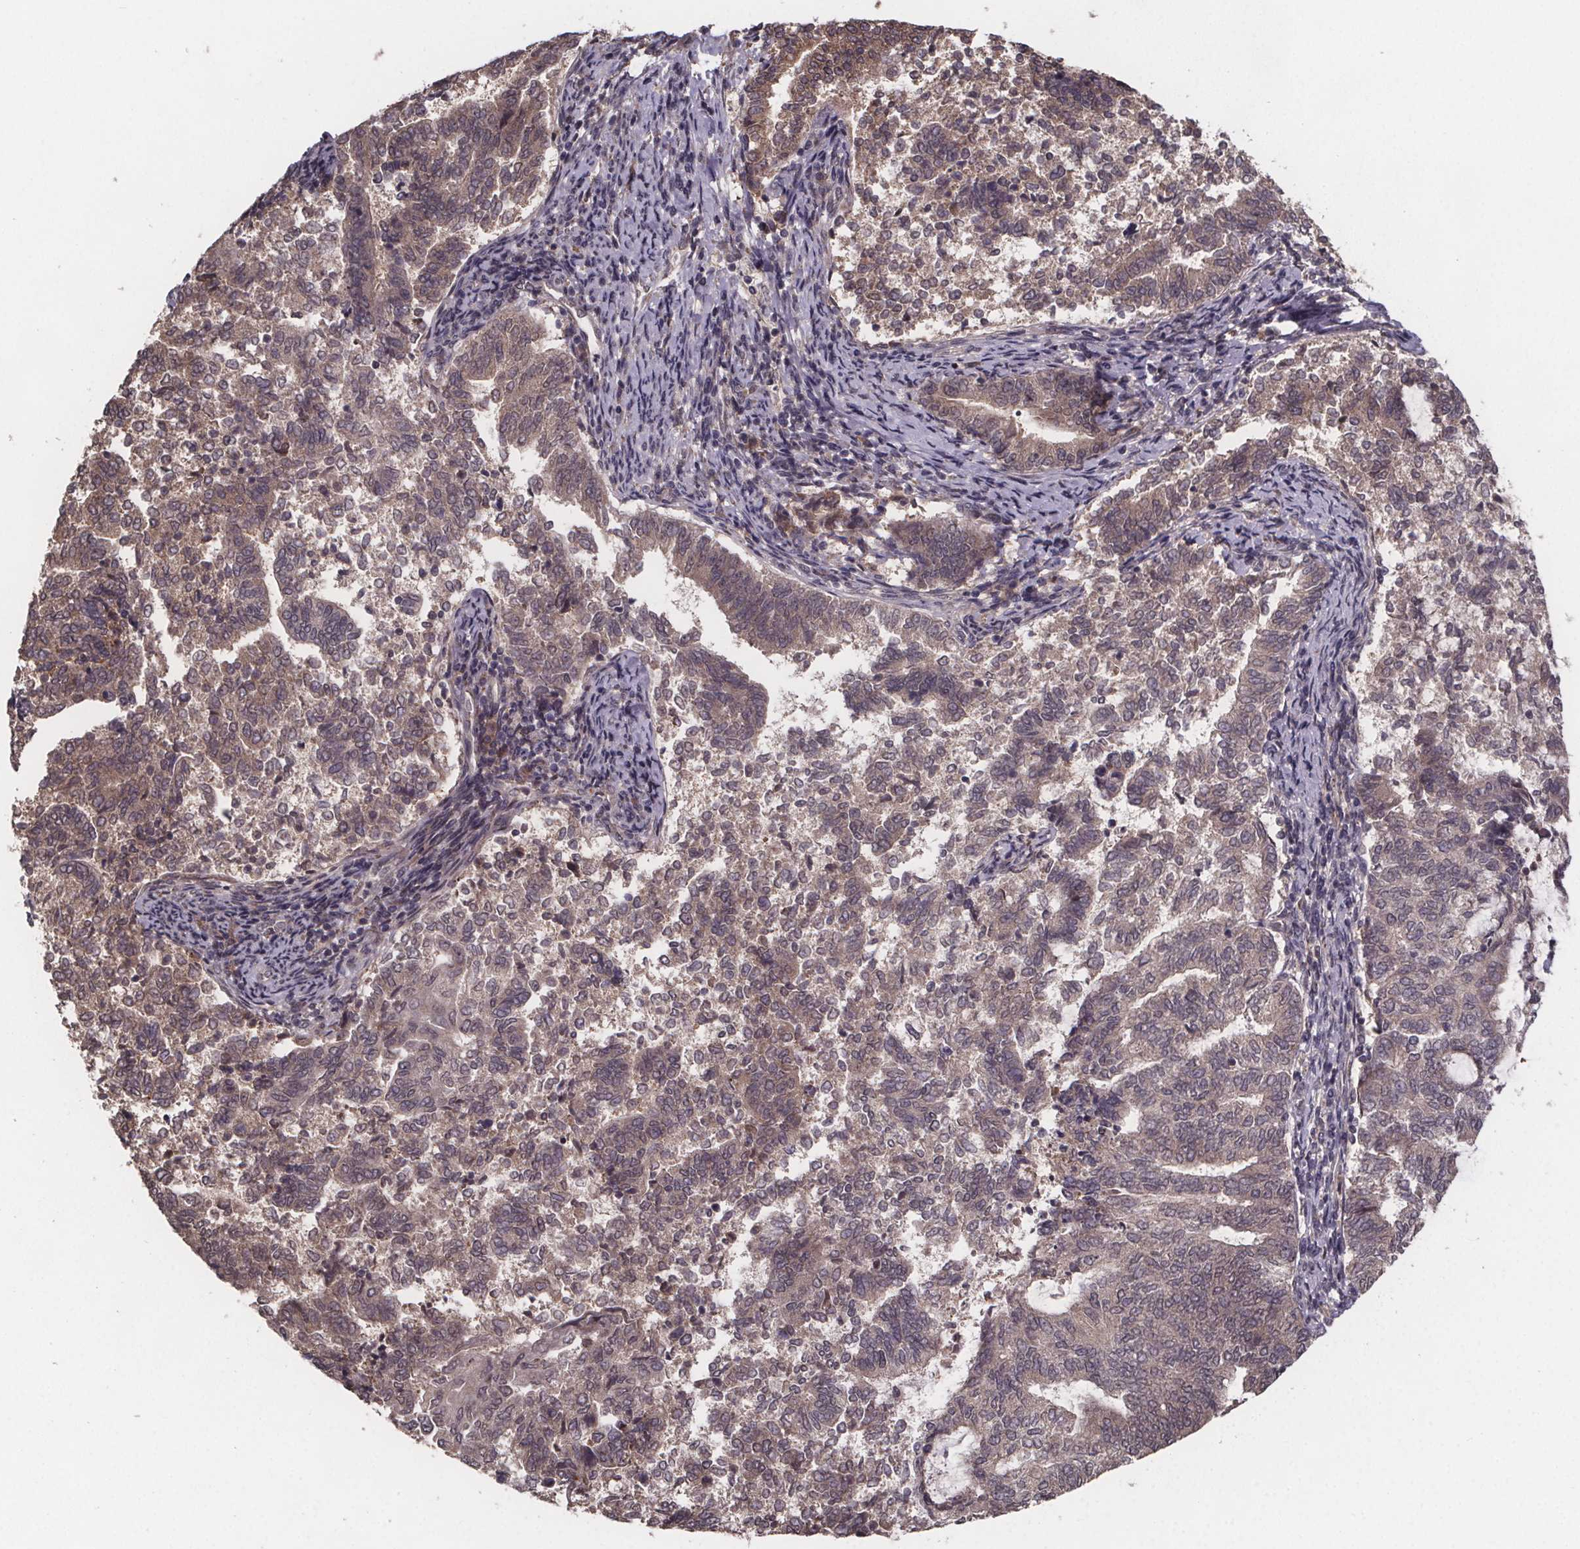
{"staining": {"intensity": "weak", "quantity": ">75%", "location": "cytoplasmic/membranous"}, "tissue": "endometrial cancer", "cell_type": "Tumor cells", "image_type": "cancer", "snomed": [{"axis": "morphology", "description": "Adenocarcinoma, NOS"}, {"axis": "topography", "description": "Endometrium"}], "caption": "About >75% of tumor cells in endometrial cancer display weak cytoplasmic/membranous protein positivity as visualized by brown immunohistochemical staining.", "gene": "SAT1", "patient": {"sex": "female", "age": 65}}